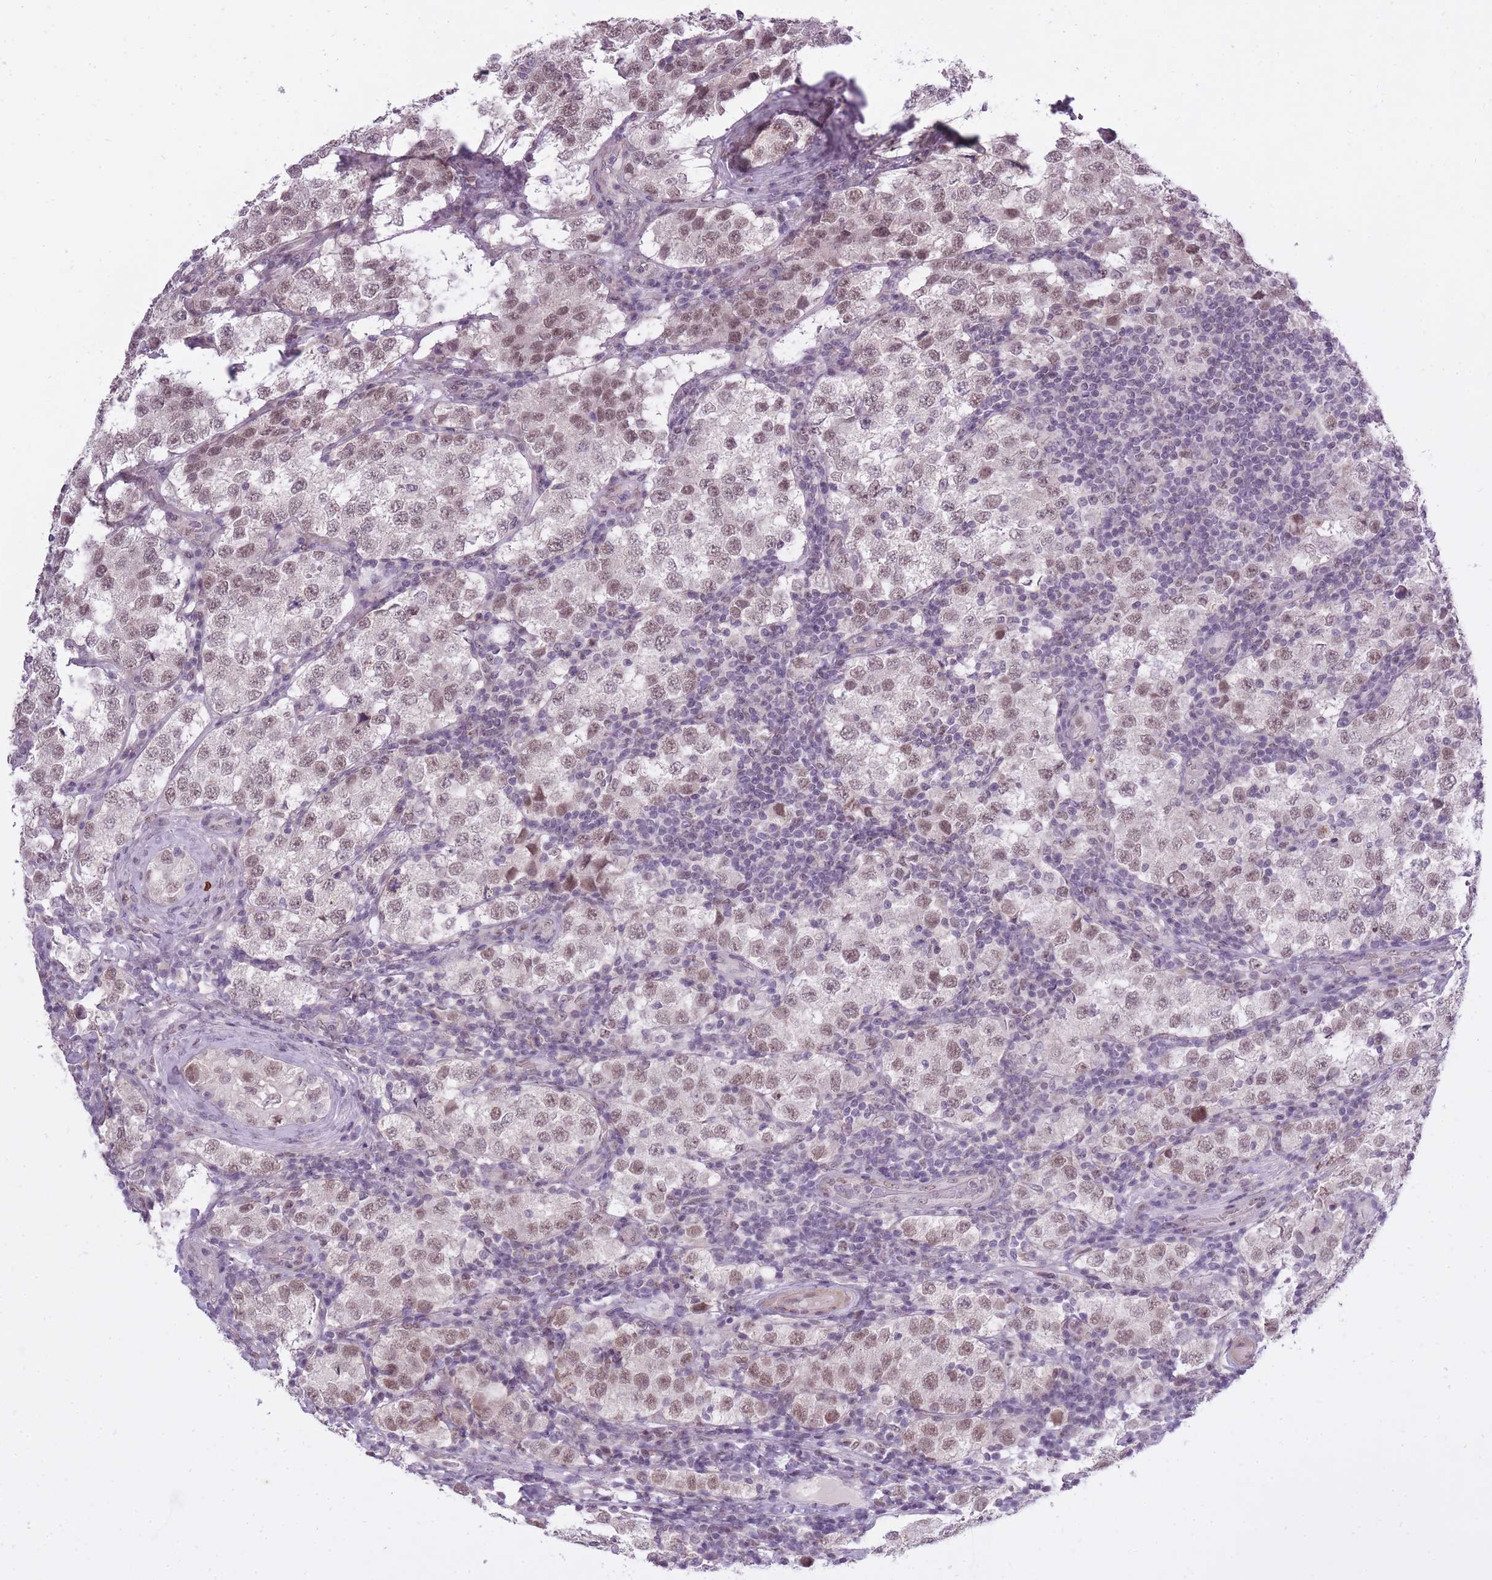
{"staining": {"intensity": "moderate", "quantity": ">75%", "location": "nuclear"}, "tissue": "testis cancer", "cell_type": "Tumor cells", "image_type": "cancer", "snomed": [{"axis": "morphology", "description": "Seminoma, NOS"}, {"axis": "topography", "description": "Testis"}], "caption": "Approximately >75% of tumor cells in testis cancer display moderate nuclear protein expression as visualized by brown immunohistochemical staining.", "gene": "TIGD1", "patient": {"sex": "male", "age": 34}}